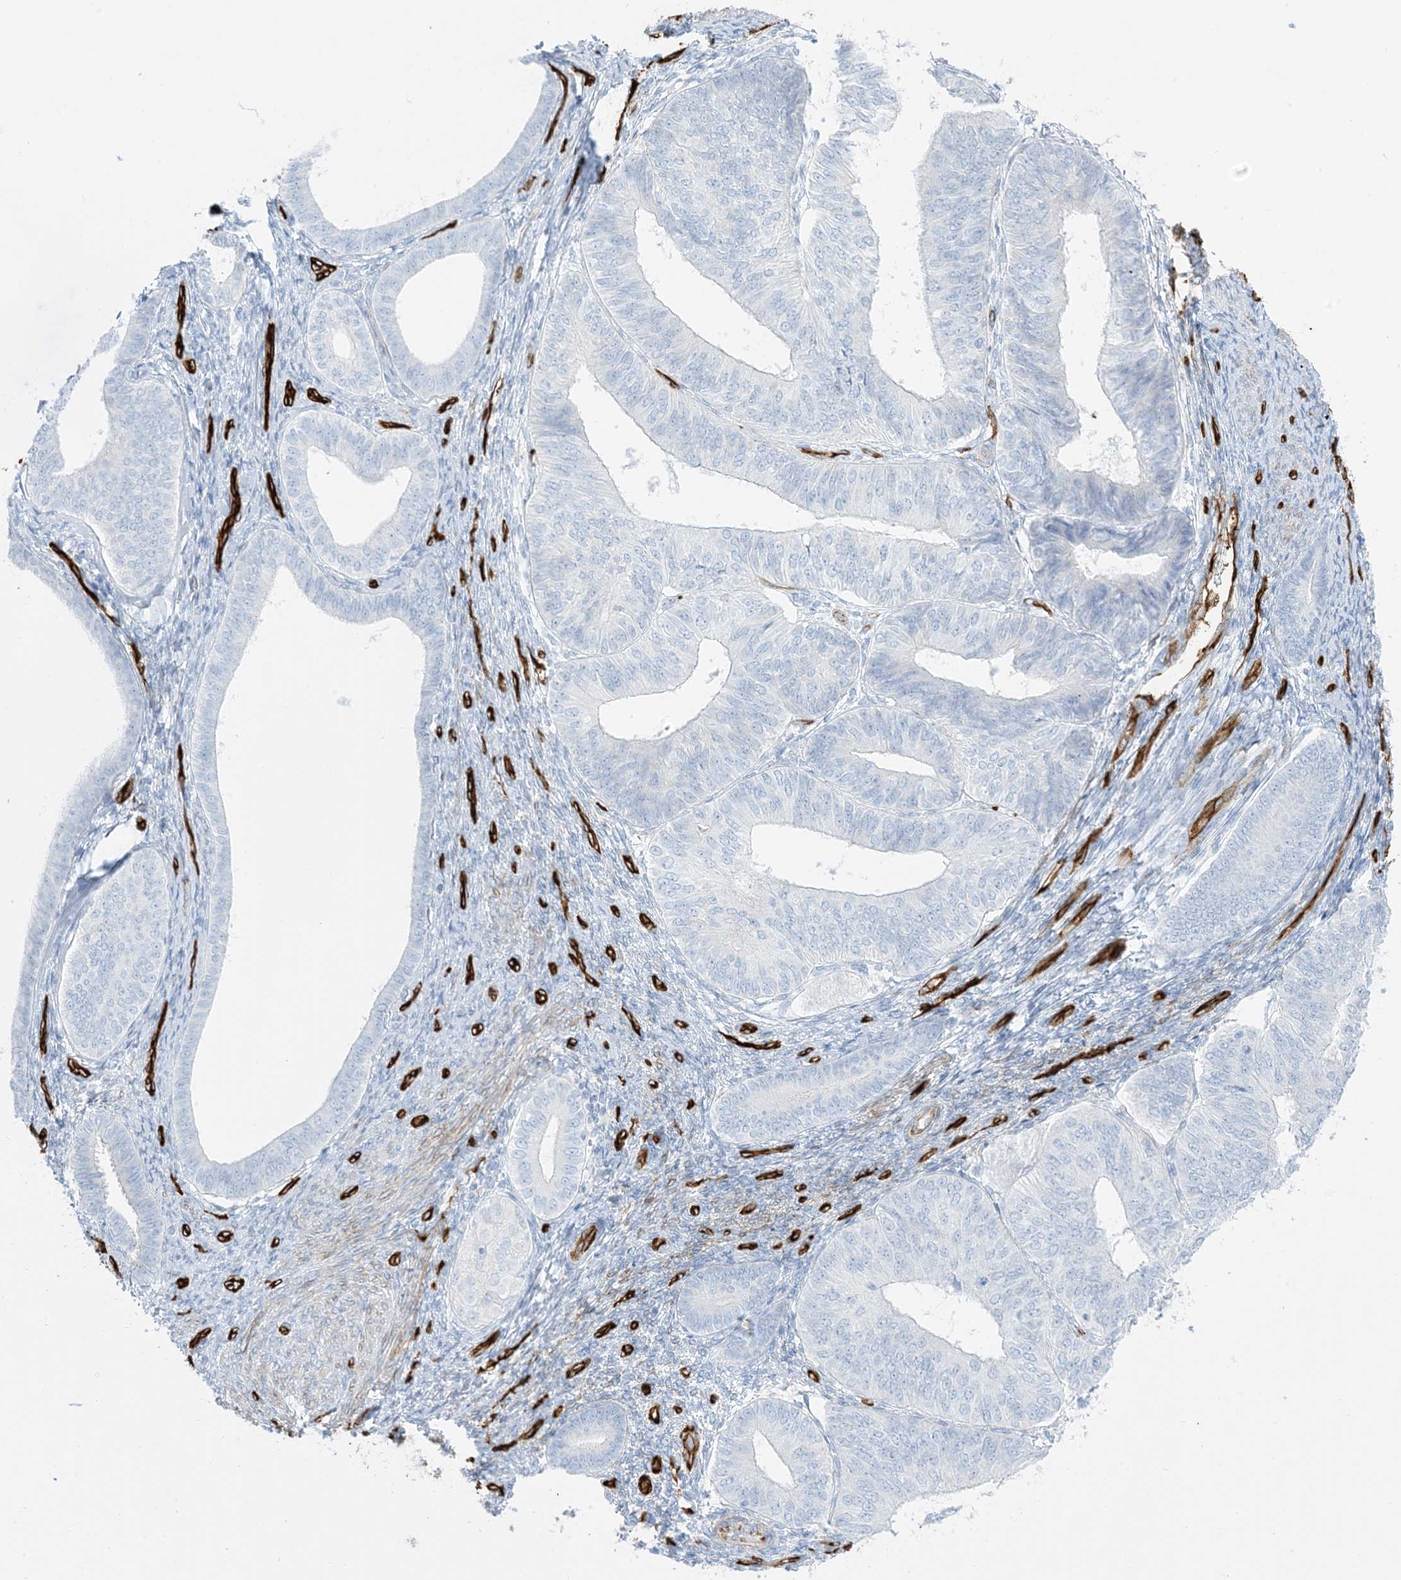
{"staining": {"intensity": "negative", "quantity": "none", "location": "none"}, "tissue": "endometrial cancer", "cell_type": "Tumor cells", "image_type": "cancer", "snomed": [{"axis": "morphology", "description": "Adenocarcinoma, NOS"}, {"axis": "topography", "description": "Endometrium"}], "caption": "High magnification brightfield microscopy of endometrial adenocarcinoma stained with DAB (brown) and counterstained with hematoxylin (blue): tumor cells show no significant expression.", "gene": "EPS8L3", "patient": {"sex": "female", "age": 58}}